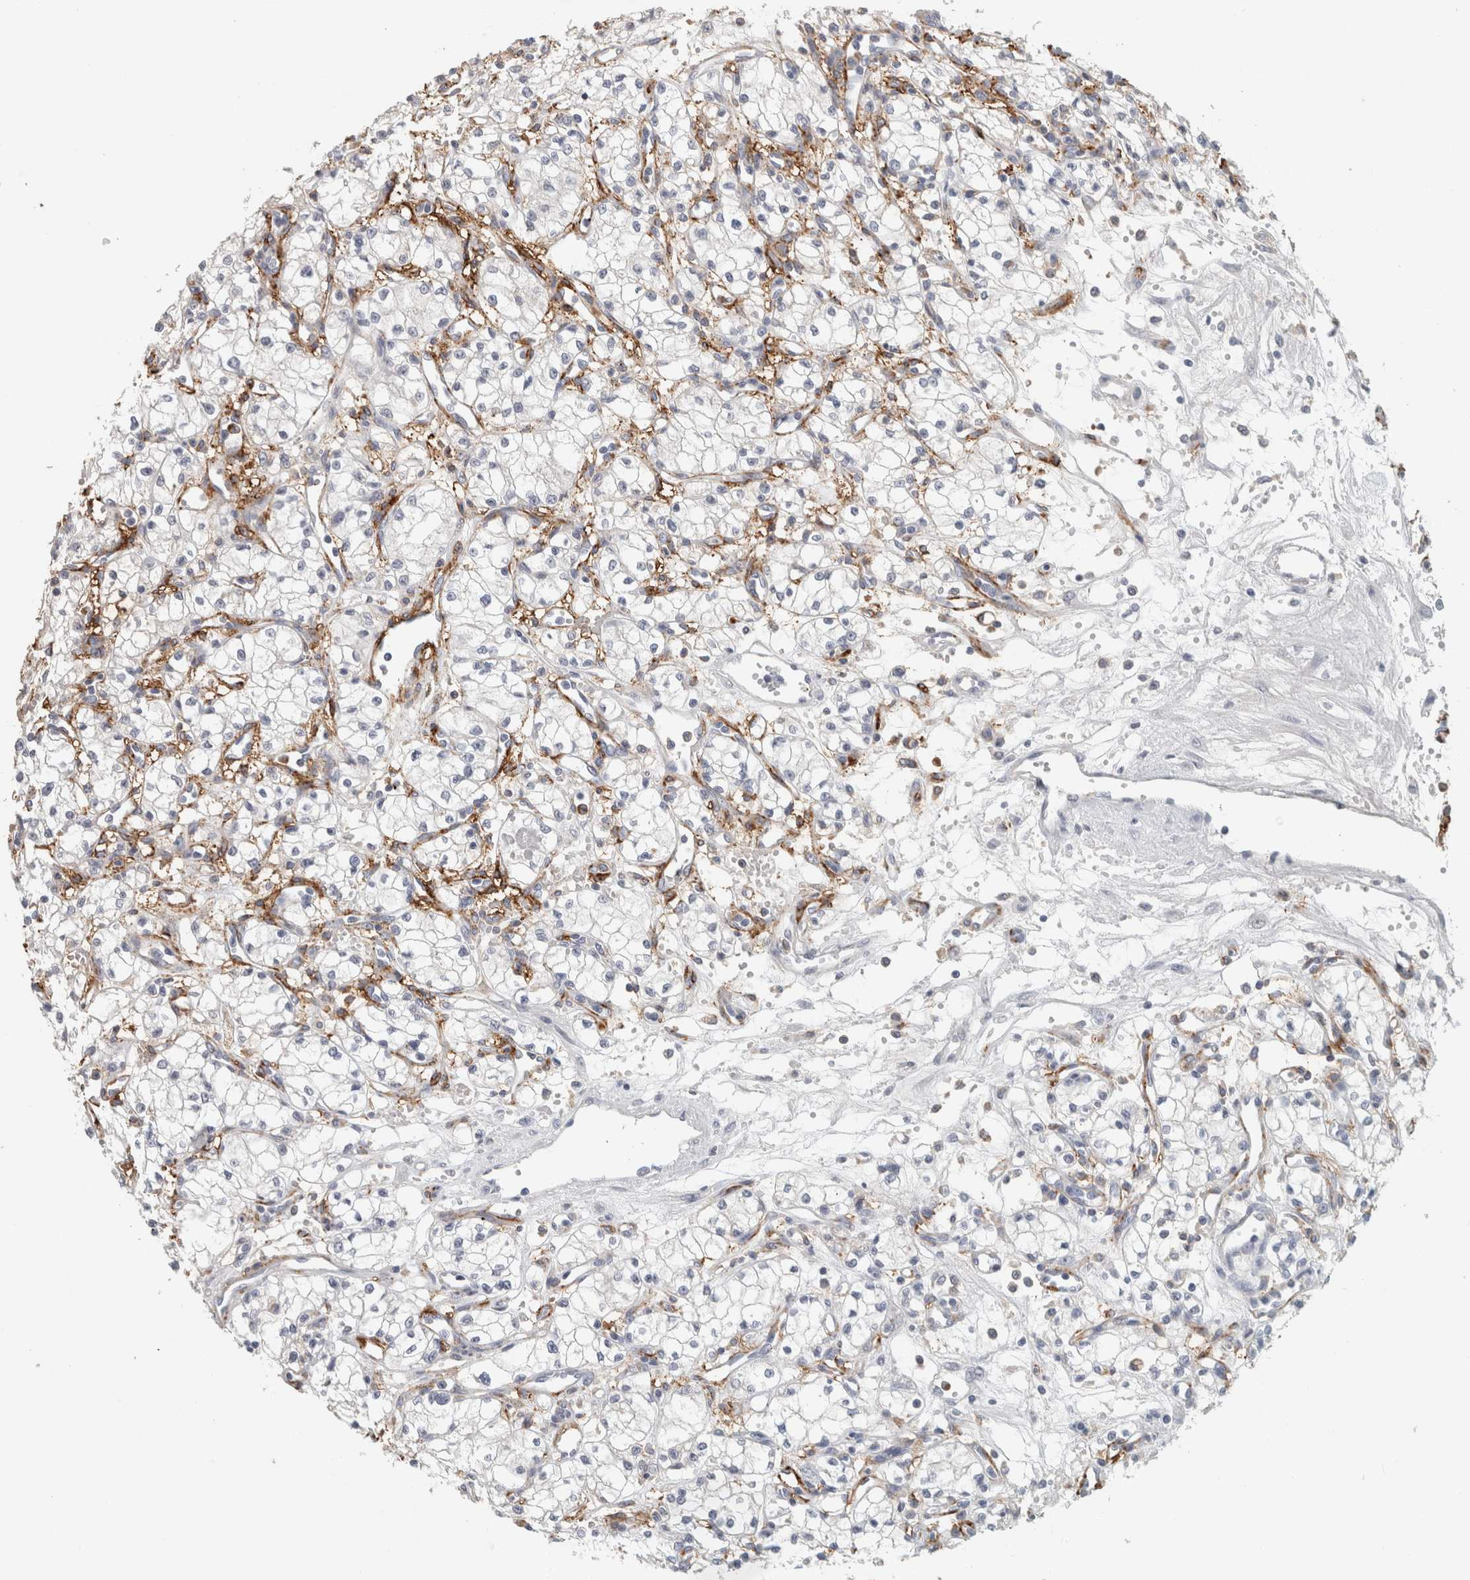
{"staining": {"intensity": "negative", "quantity": "none", "location": "none"}, "tissue": "renal cancer", "cell_type": "Tumor cells", "image_type": "cancer", "snomed": [{"axis": "morphology", "description": "Normal tissue, NOS"}, {"axis": "morphology", "description": "Adenocarcinoma, NOS"}, {"axis": "topography", "description": "Kidney"}], "caption": "This histopathology image is of renal cancer stained with IHC to label a protein in brown with the nuclei are counter-stained blue. There is no expression in tumor cells.", "gene": "CD36", "patient": {"sex": "male", "age": 59}}